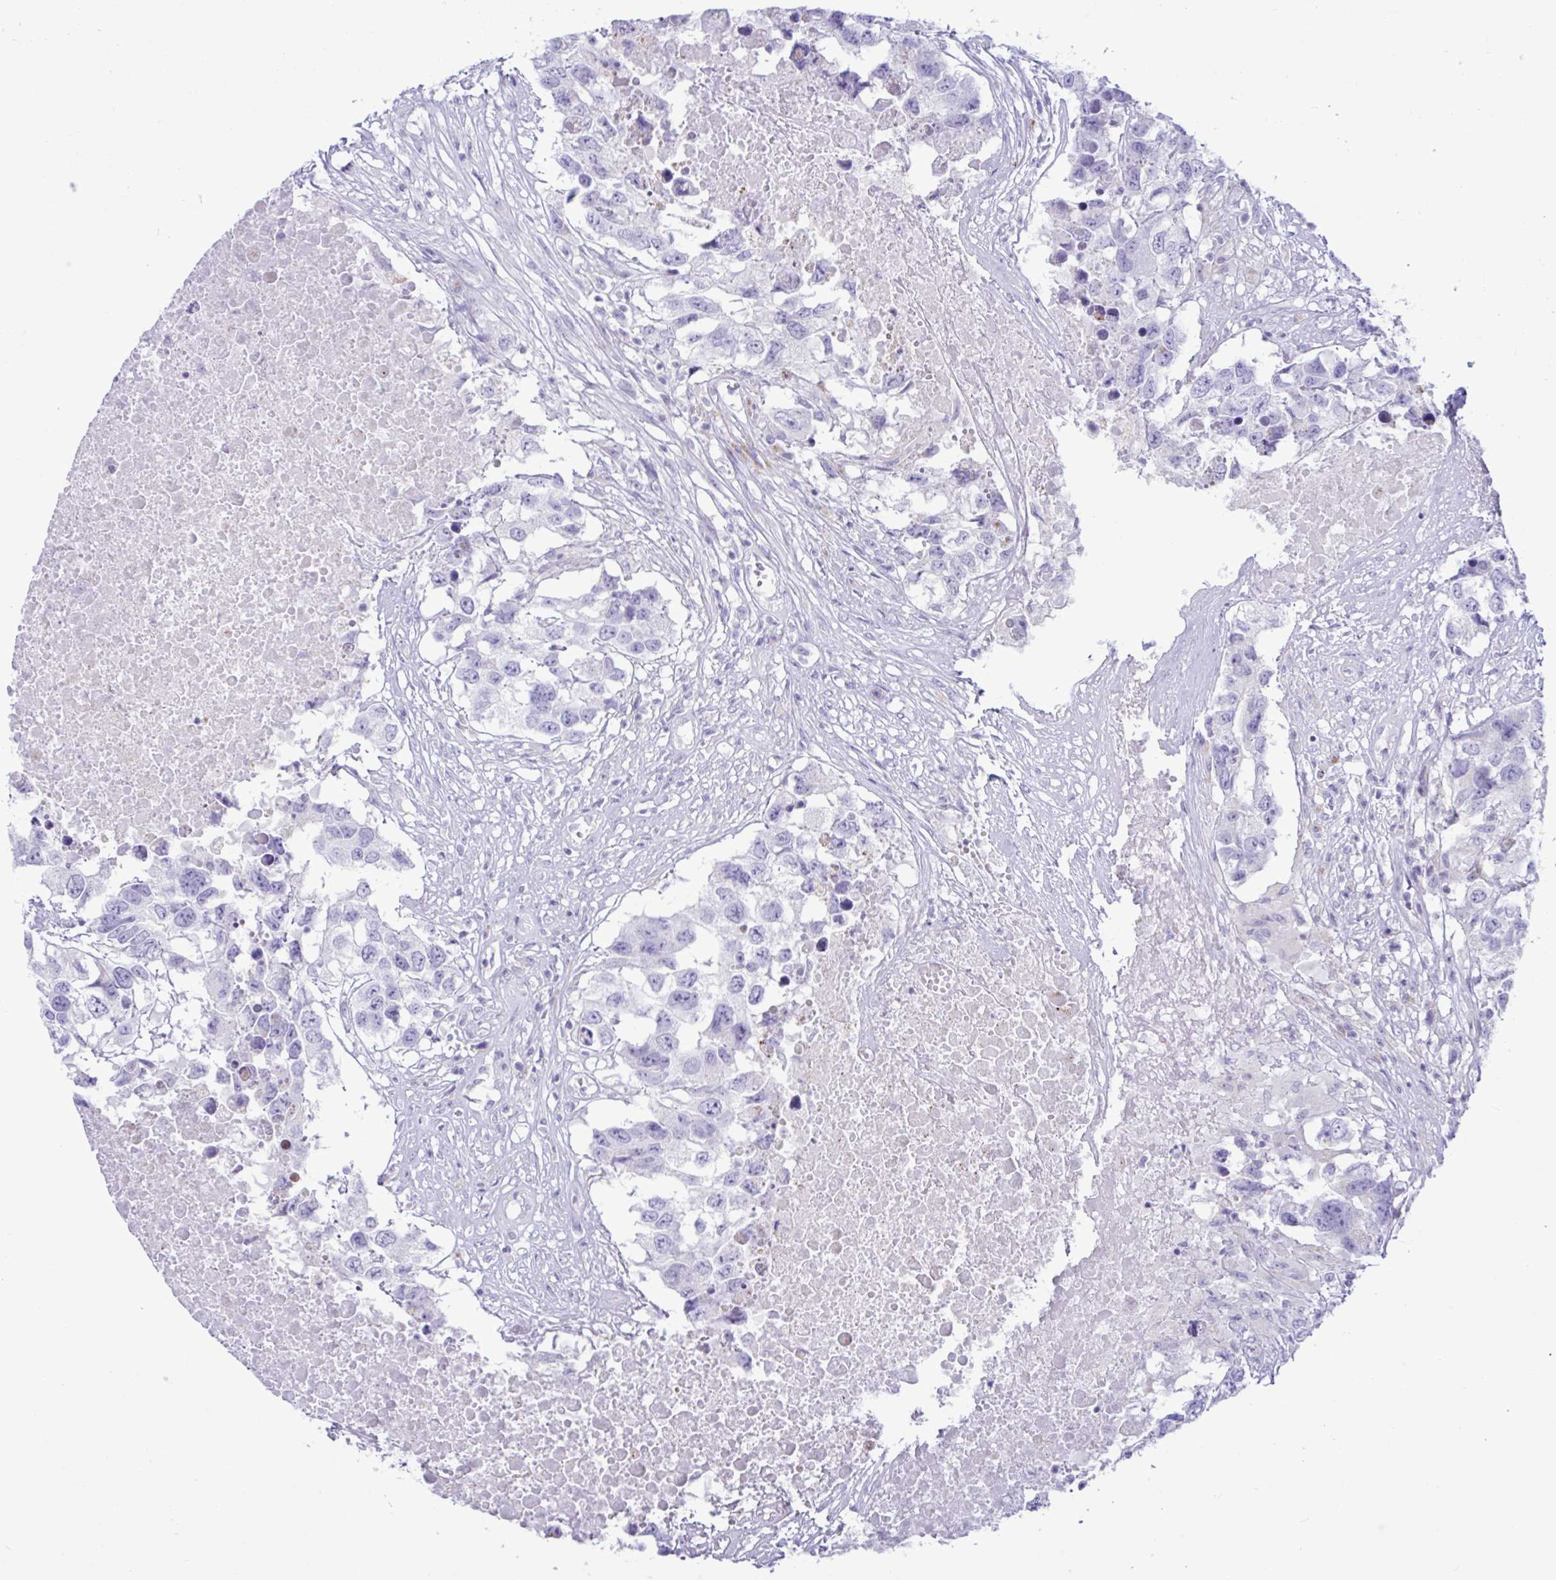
{"staining": {"intensity": "negative", "quantity": "none", "location": "none"}, "tissue": "testis cancer", "cell_type": "Tumor cells", "image_type": "cancer", "snomed": [{"axis": "morphology", "description": "Carcinoma, Embryonal, NOS"}, {"axis": "topography", "description": "Testis"}], "caption": "High power microscopy photomicrograph of an immunohistochemistry photomicrograph of testis cancer (embryonal carcinoma), revealing no significant positivity in tumor cells.", "gene": "XCL1", "patient": {"sex": "male", "age": 83}}